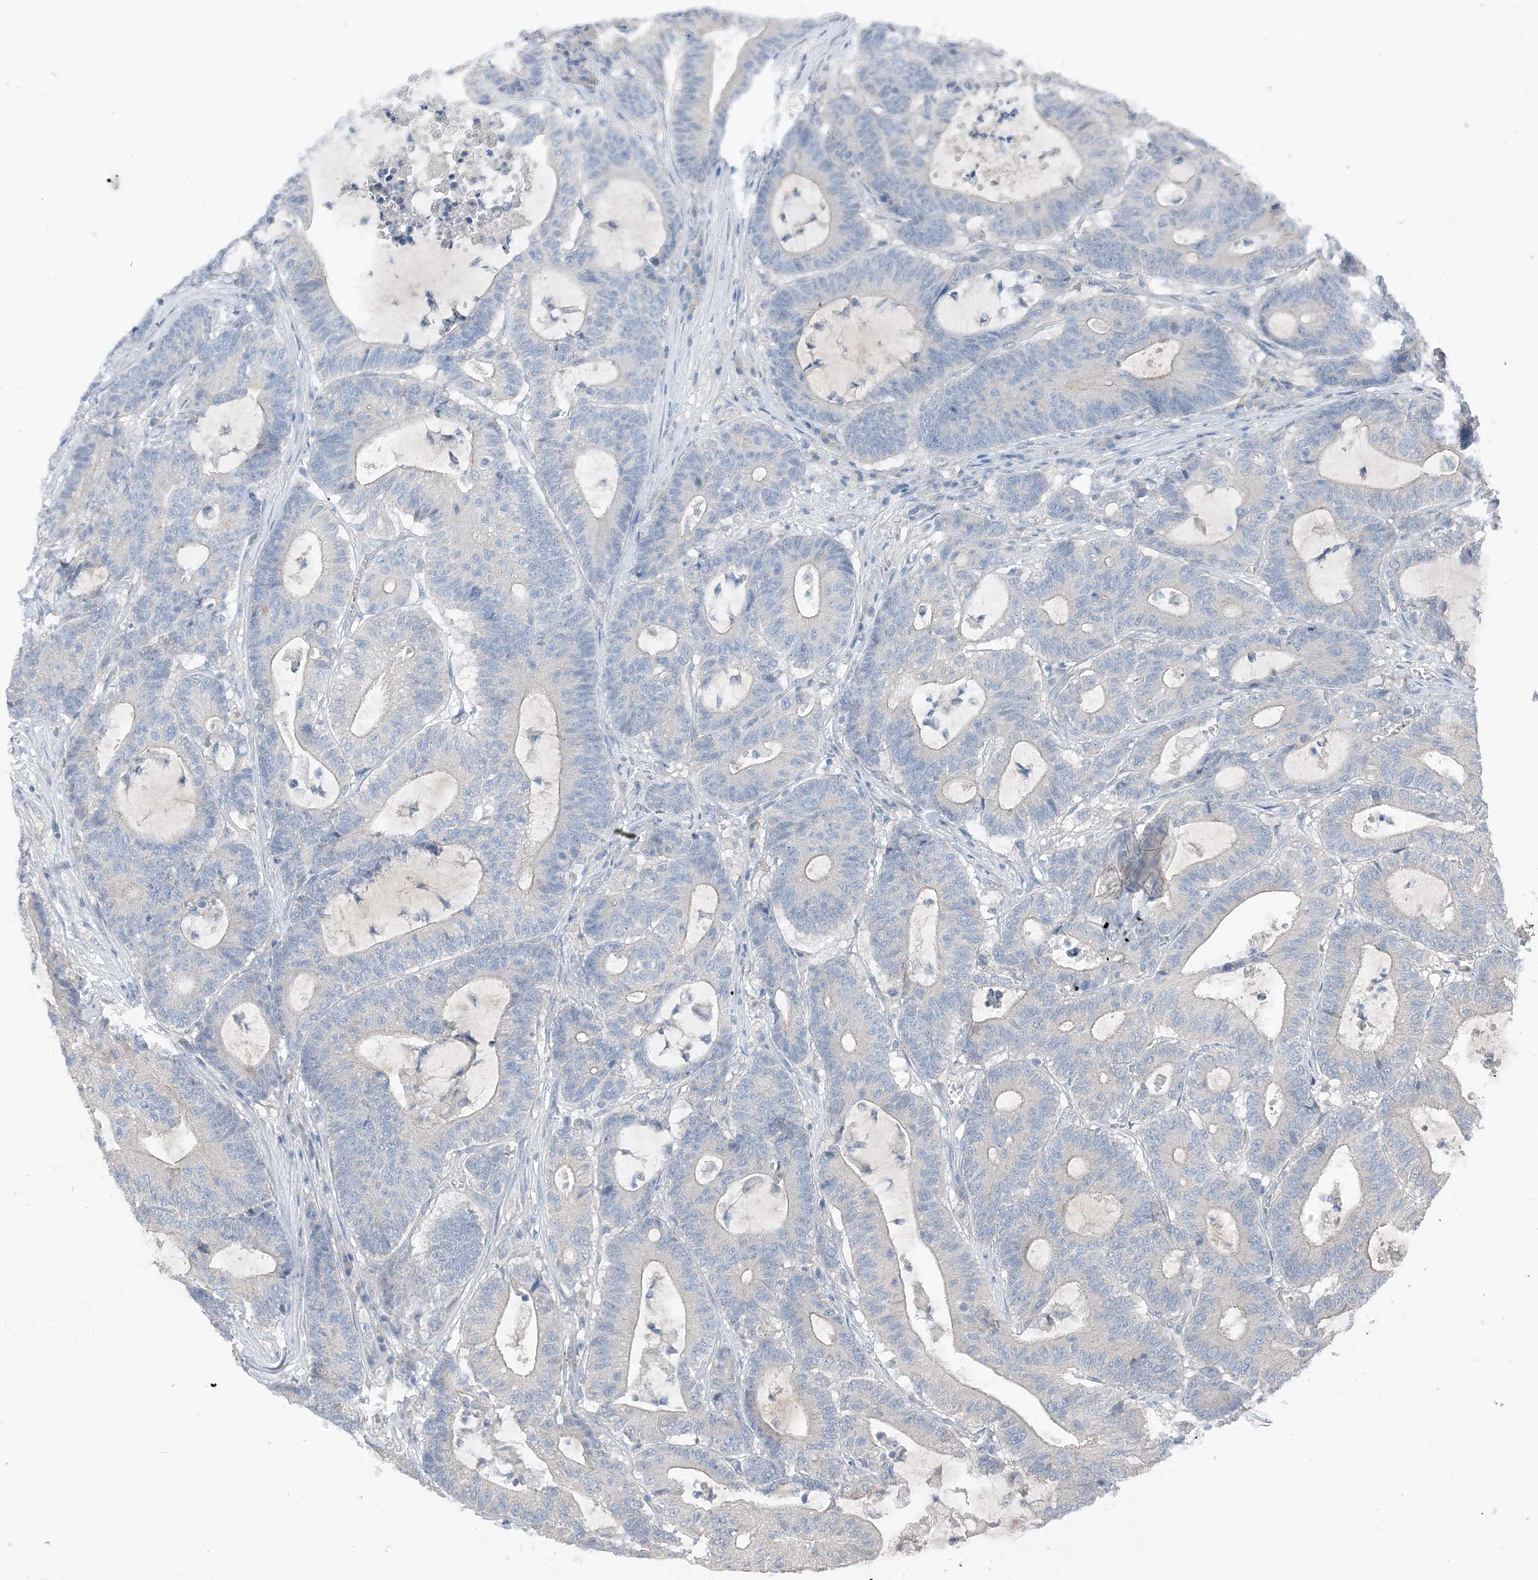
{"staining": {"intensity": "negative", "quantity": "none", "location": "none"}, "tissue": "colorectal cancer", "cell_type": "Tumor cells", "image_type": "cancer", "snomed": [{"axis": "morphology", "description": "Adenocarcinoma, NOS"}, {"axis": "topography", "description": "Colon"}], "caption": "DAB immunohistochemical staining of human colorectal adenocarcinoma exhibits no significant positivity in tumor cells.", "gene": "NCOA7", "patient": {"sex": "female", "age": 84}}